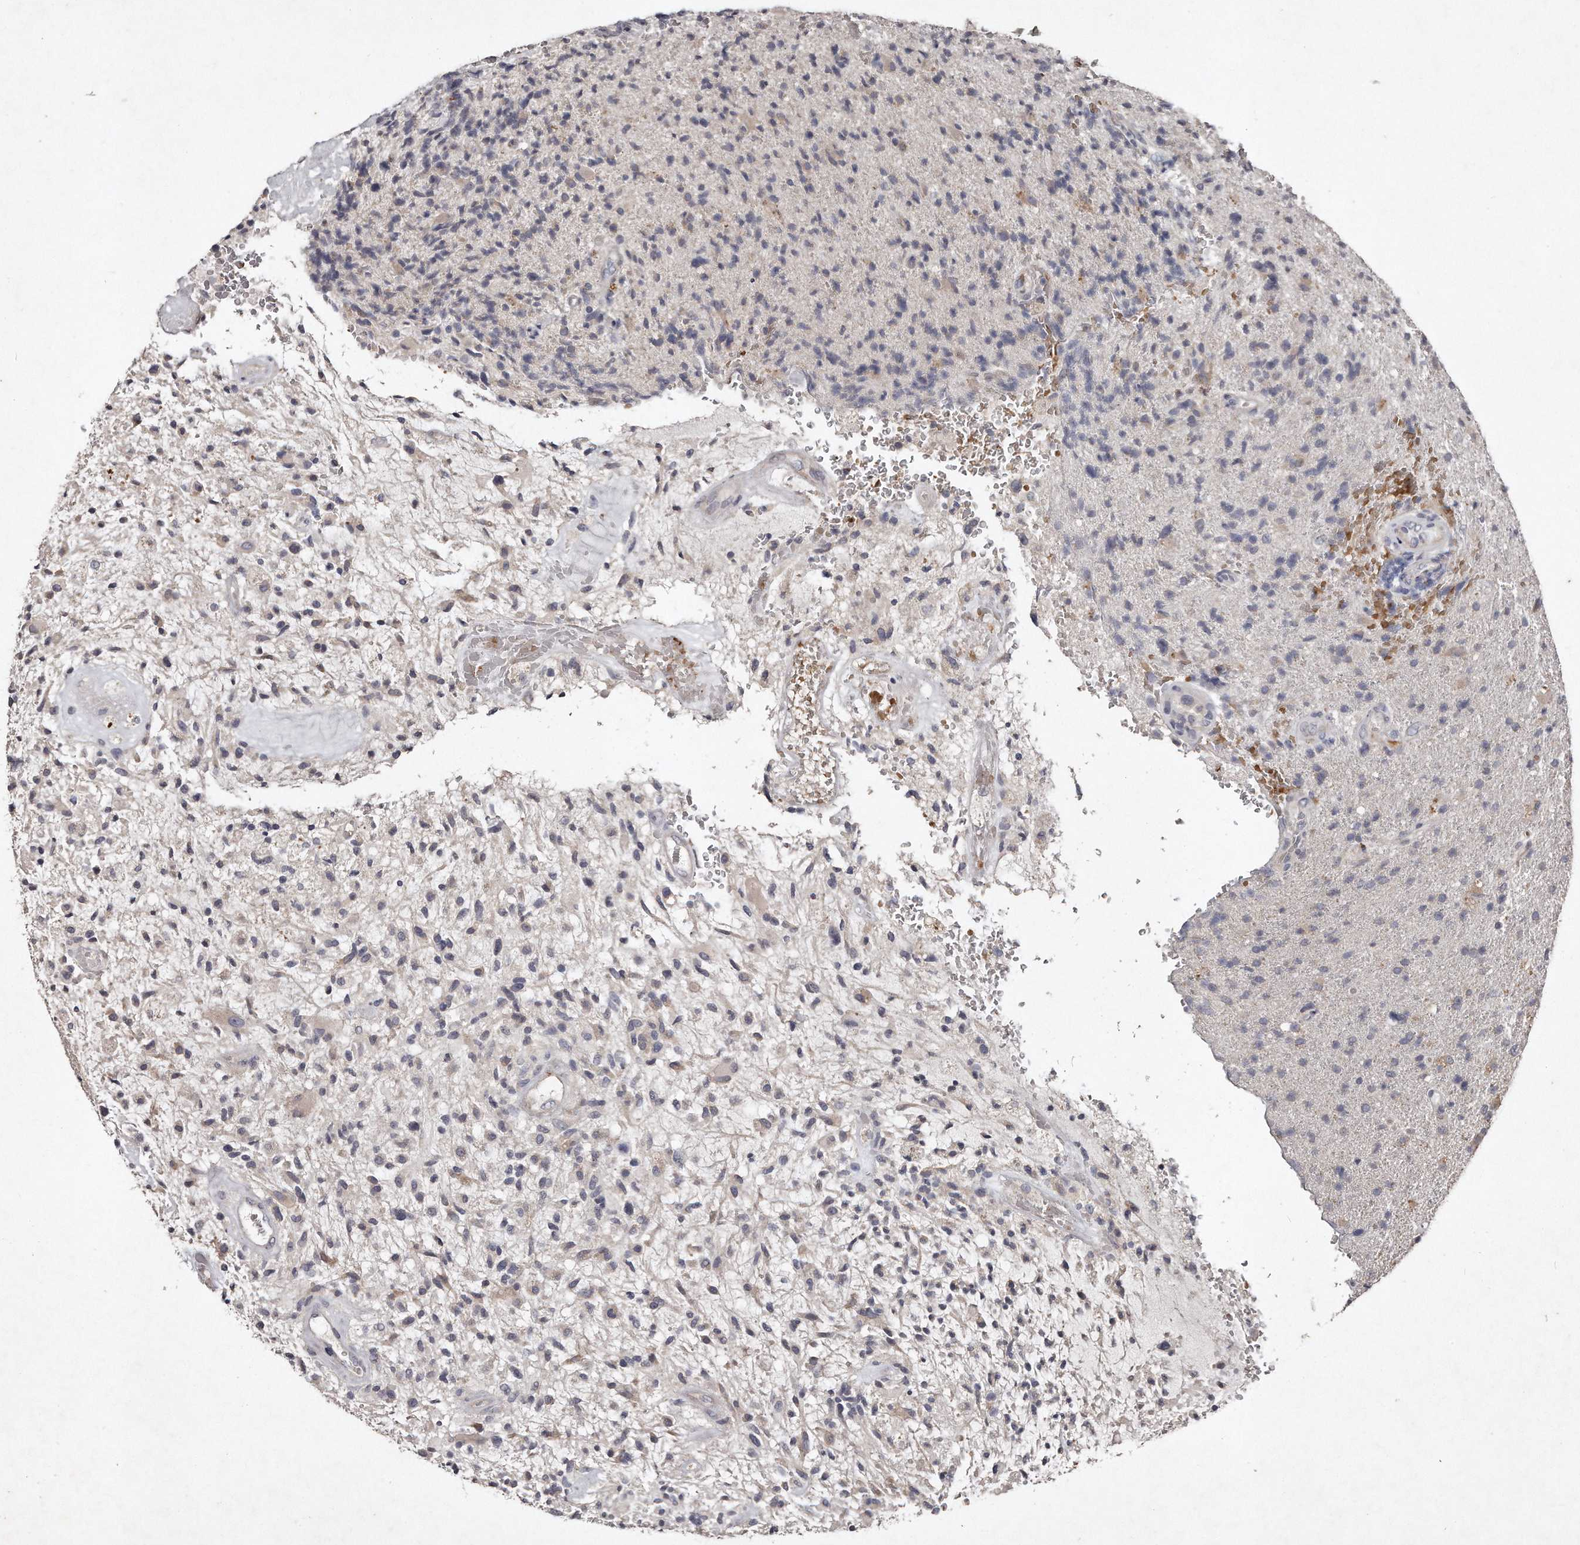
{"staining": {"intensity": "negative", "quantity": "none", "location": "none"}, "tissue": "glioma", "cell_type": "Tumor cells", "image_type": "cancer", "snomed": [{"axis": "morphology", "description": "Glioma, malignant, High grade"}, {"axis": "topography", "description": "Brain"}], "caption": "DAB immunohistochemical staining of human malignant glioma (high-grade) displays no significant expression in tumor cells.", "gene": "TECR", "patient": {"sex": "male", "age": 72}}